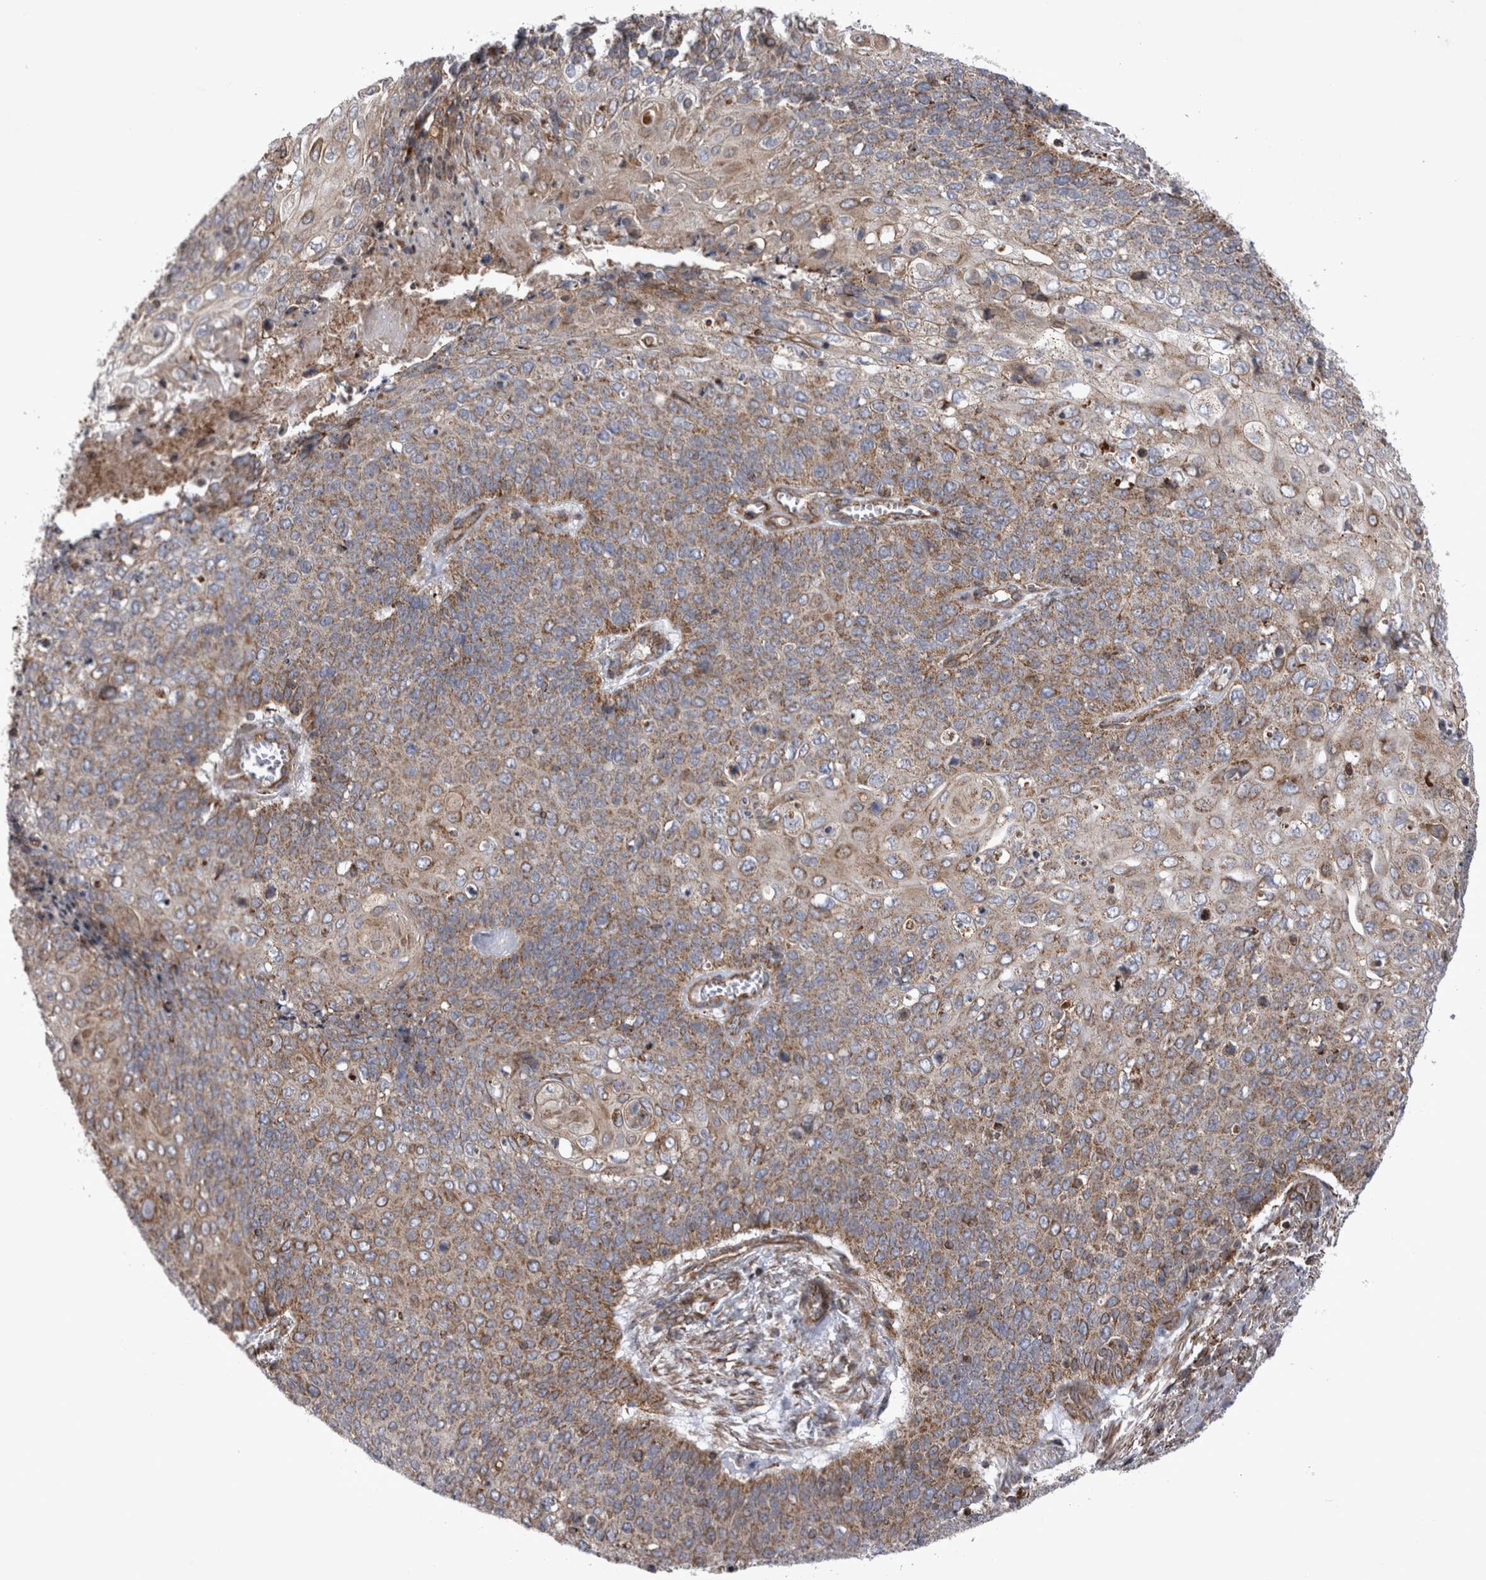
{"staining": {"intensity": "moderate", "quantity": ">75%", "location": "cytoplasmic/membranous"}, "tissue": "cervical cancer", "cell_type": "Tumor cells", "image_type": "cancer", "snomed": [{"axis": "morphology", "description": "Squamous cell carcinoma, NOS"}, {"axis": "topography", "description": "Cervix"}], "caption": "Tumor cells display moderate cytoplasmic/membranous expression in approximately >75% of cells in cervical squamous cell carcinoma.", "gene": "TSPOAP1", "patient": {"sex": "female", "age": 39}}